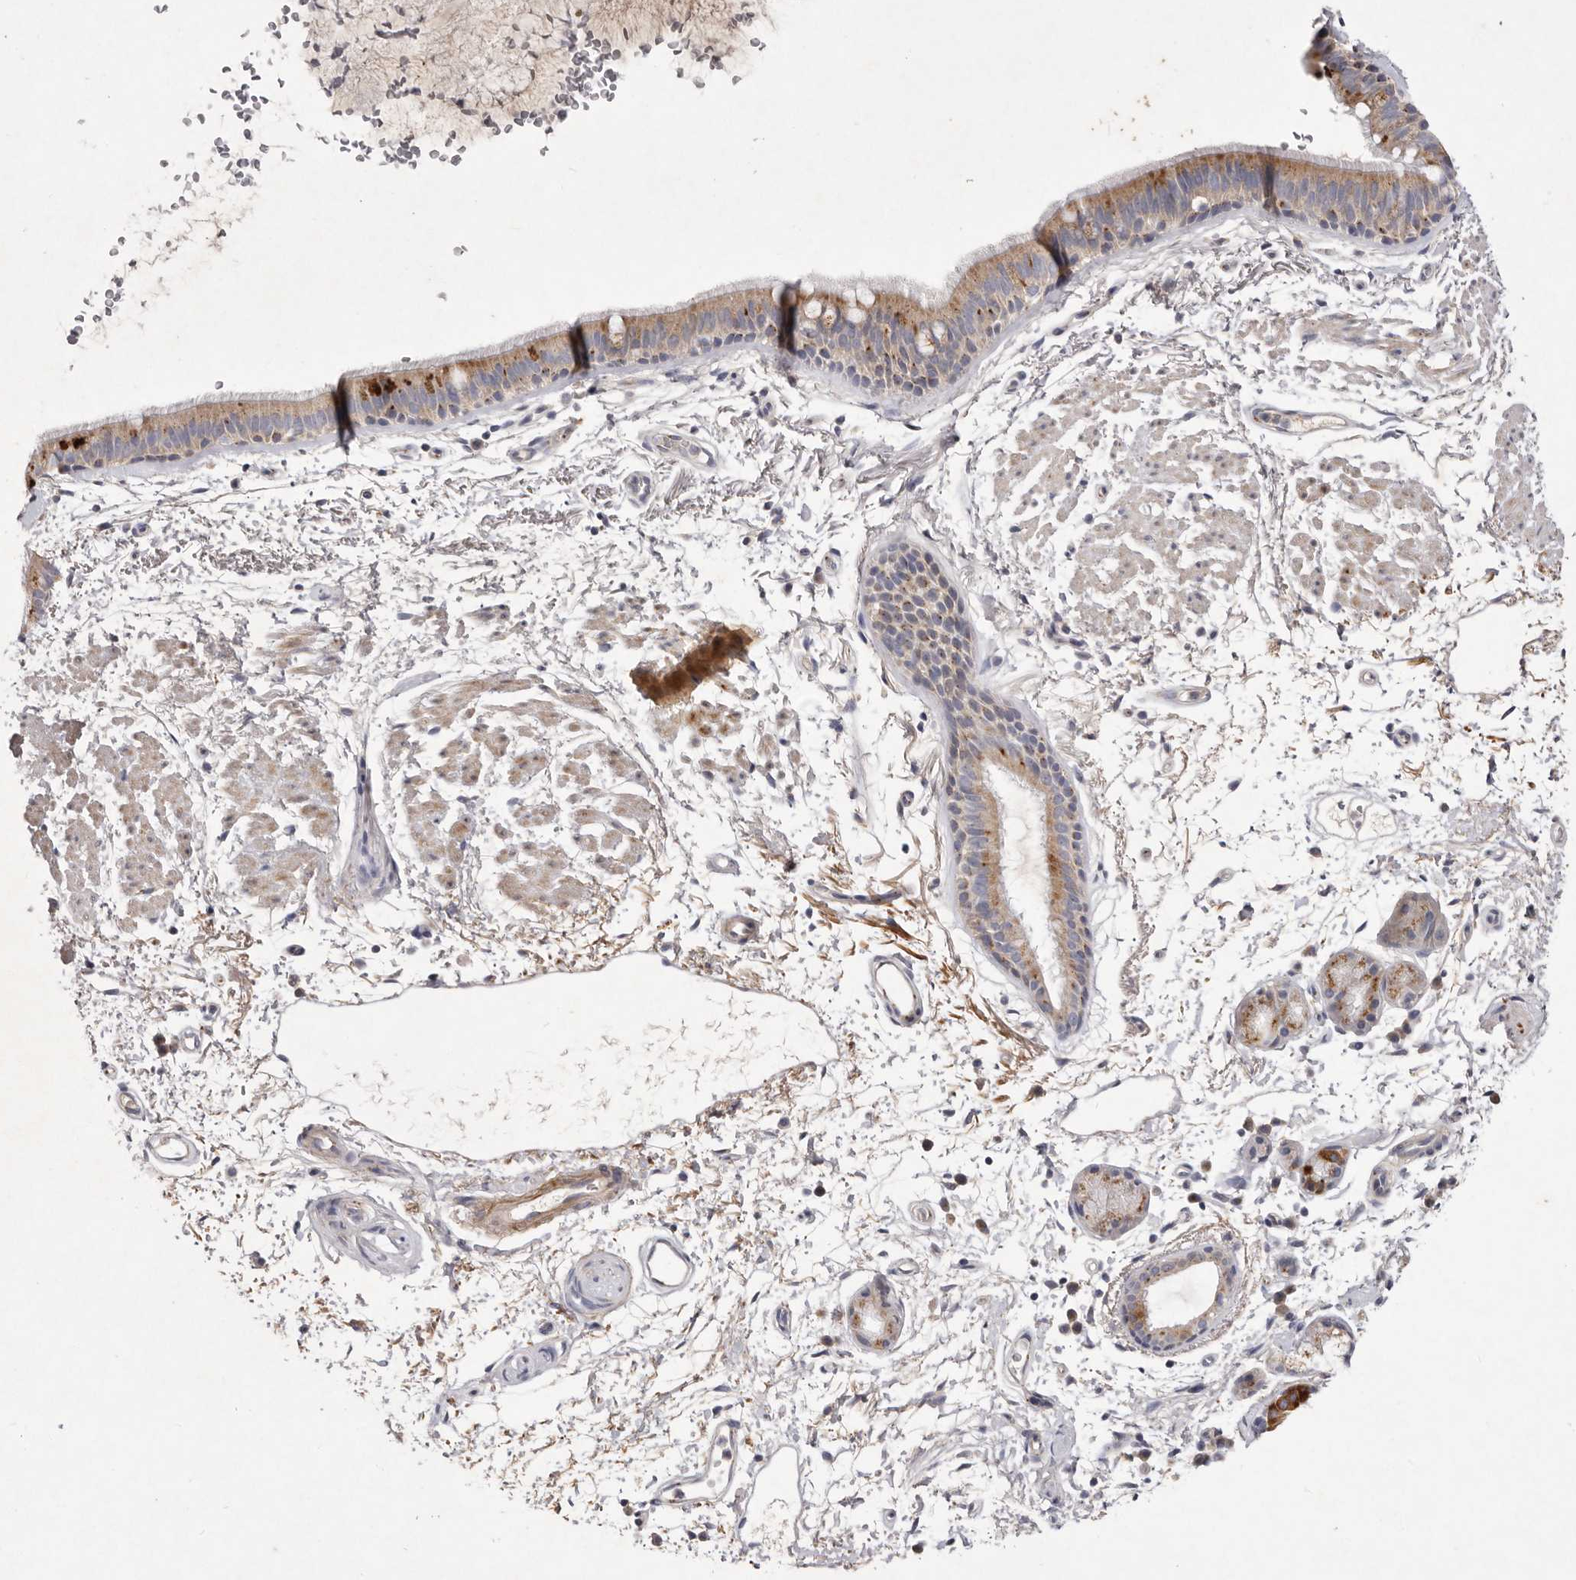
{"staining": {"intensity": "moderate", "quantity": ">75%", "location": "cytoplasmic/membranous"}, "tissue": "bronchus", "cell_type": "Respiratory epithelial cells", "image_type": "normal", "snomed": [{"axis": "morphology", "description": "Normal tissue, NOS"}, {"axis": "topography", "description": "Lymph node"}, {"axis": "topography", "description": "Bronchus"}], "caption": "Protein staining of unremarkable bronchus exhibits moderate cytoplasmic/membranous positivity in about >75% of respiratory epithelial cells. (DAB IHC with brightfield microscopy, high magnification).", "gene": "USP24", "patient": {"sex": "female", "age": 70}}